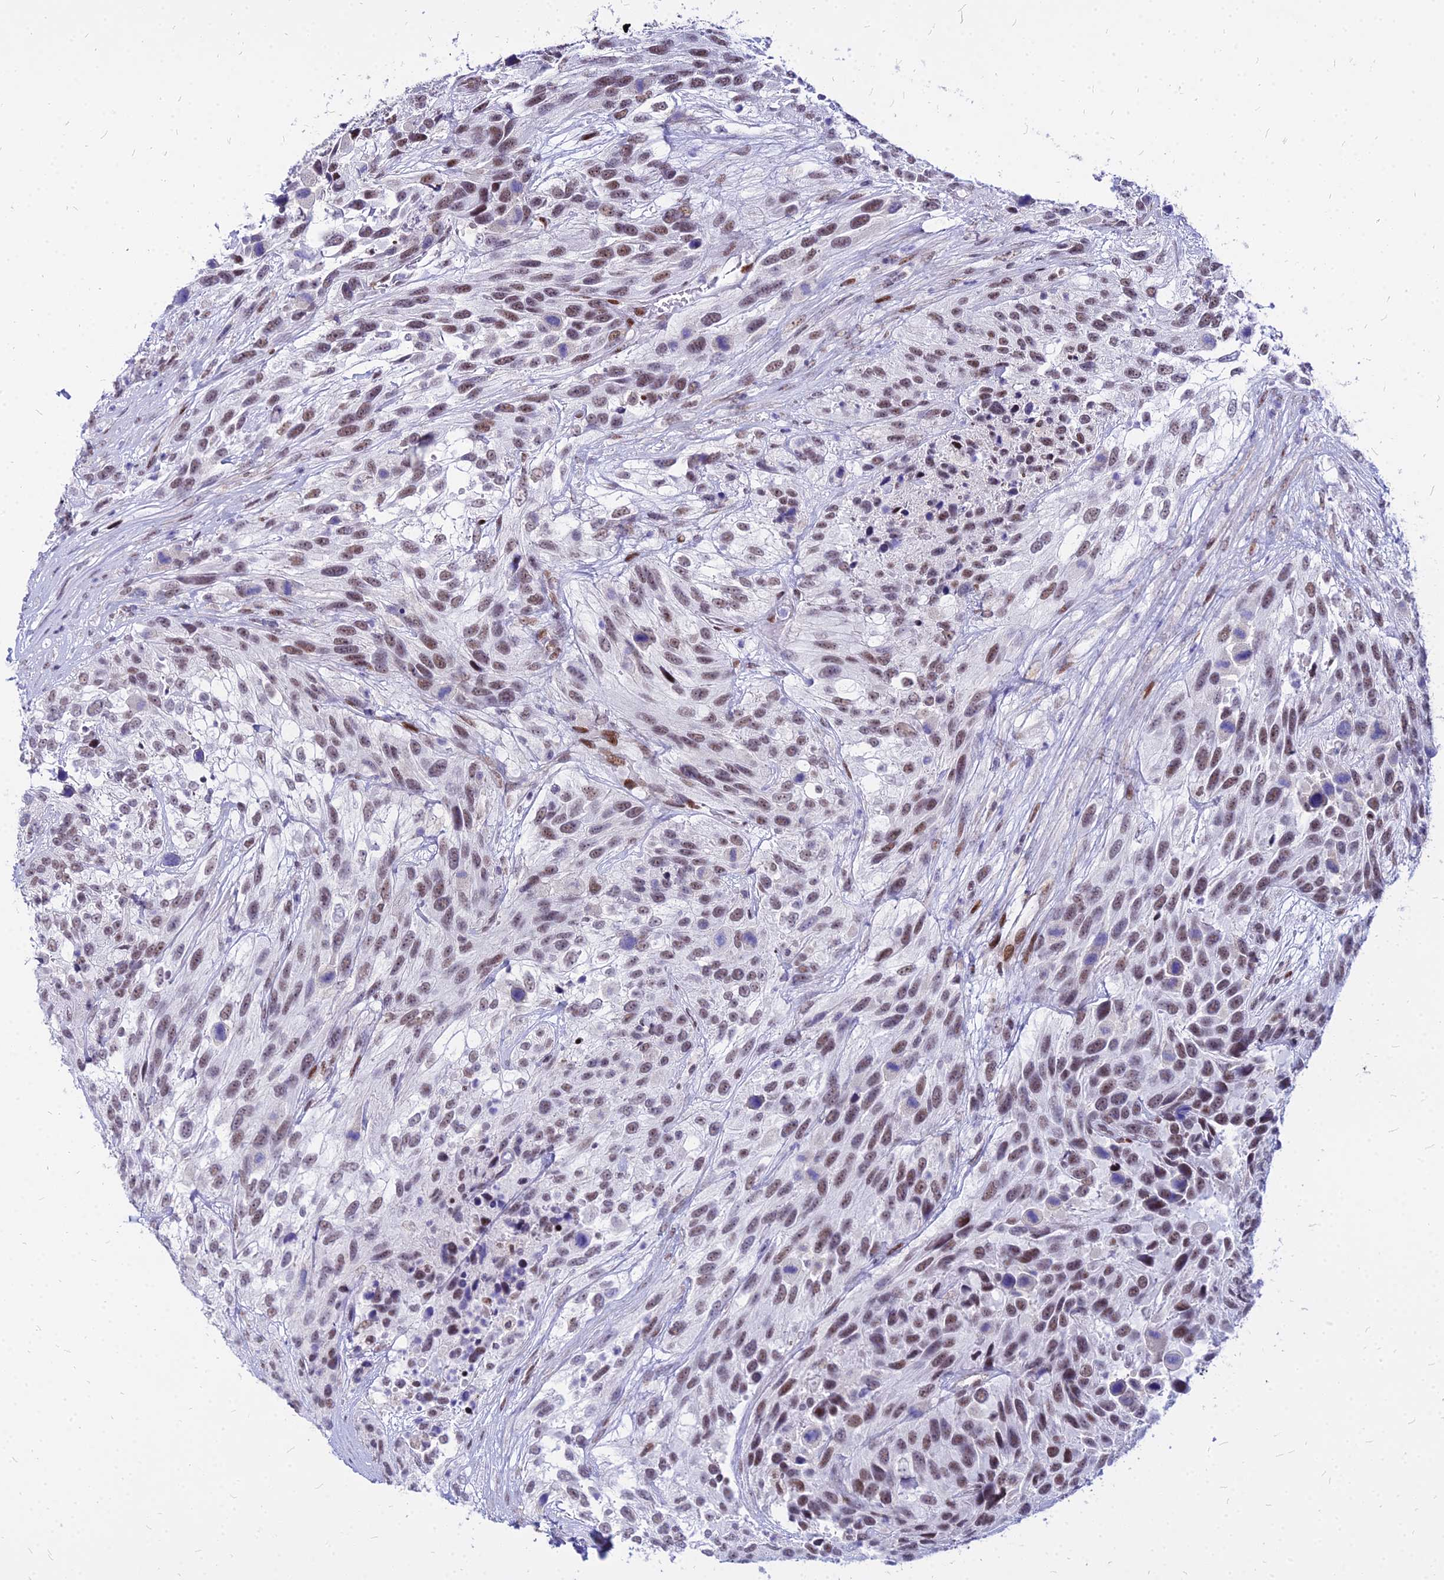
{"staining": {"intensity": "moderate", "quantity": ">75%", "location": "nuclear"}, "tissue": "urothelial cancer", "cell_type": "Tumor cells", "image_type": "cancer", "snomed": [{"axis": "morphology", "description": "Urothelial carcinoma, High grade"}, {"axis": "topography", "description": "Urinary bladder"}], "caption": "Moderate nuclear expression is seen in approximately >75% of tumor cells in urothelial carcinoma (high-grade).", "gene": "FDX2", "patient": {"sex": "female", "age": 70}}